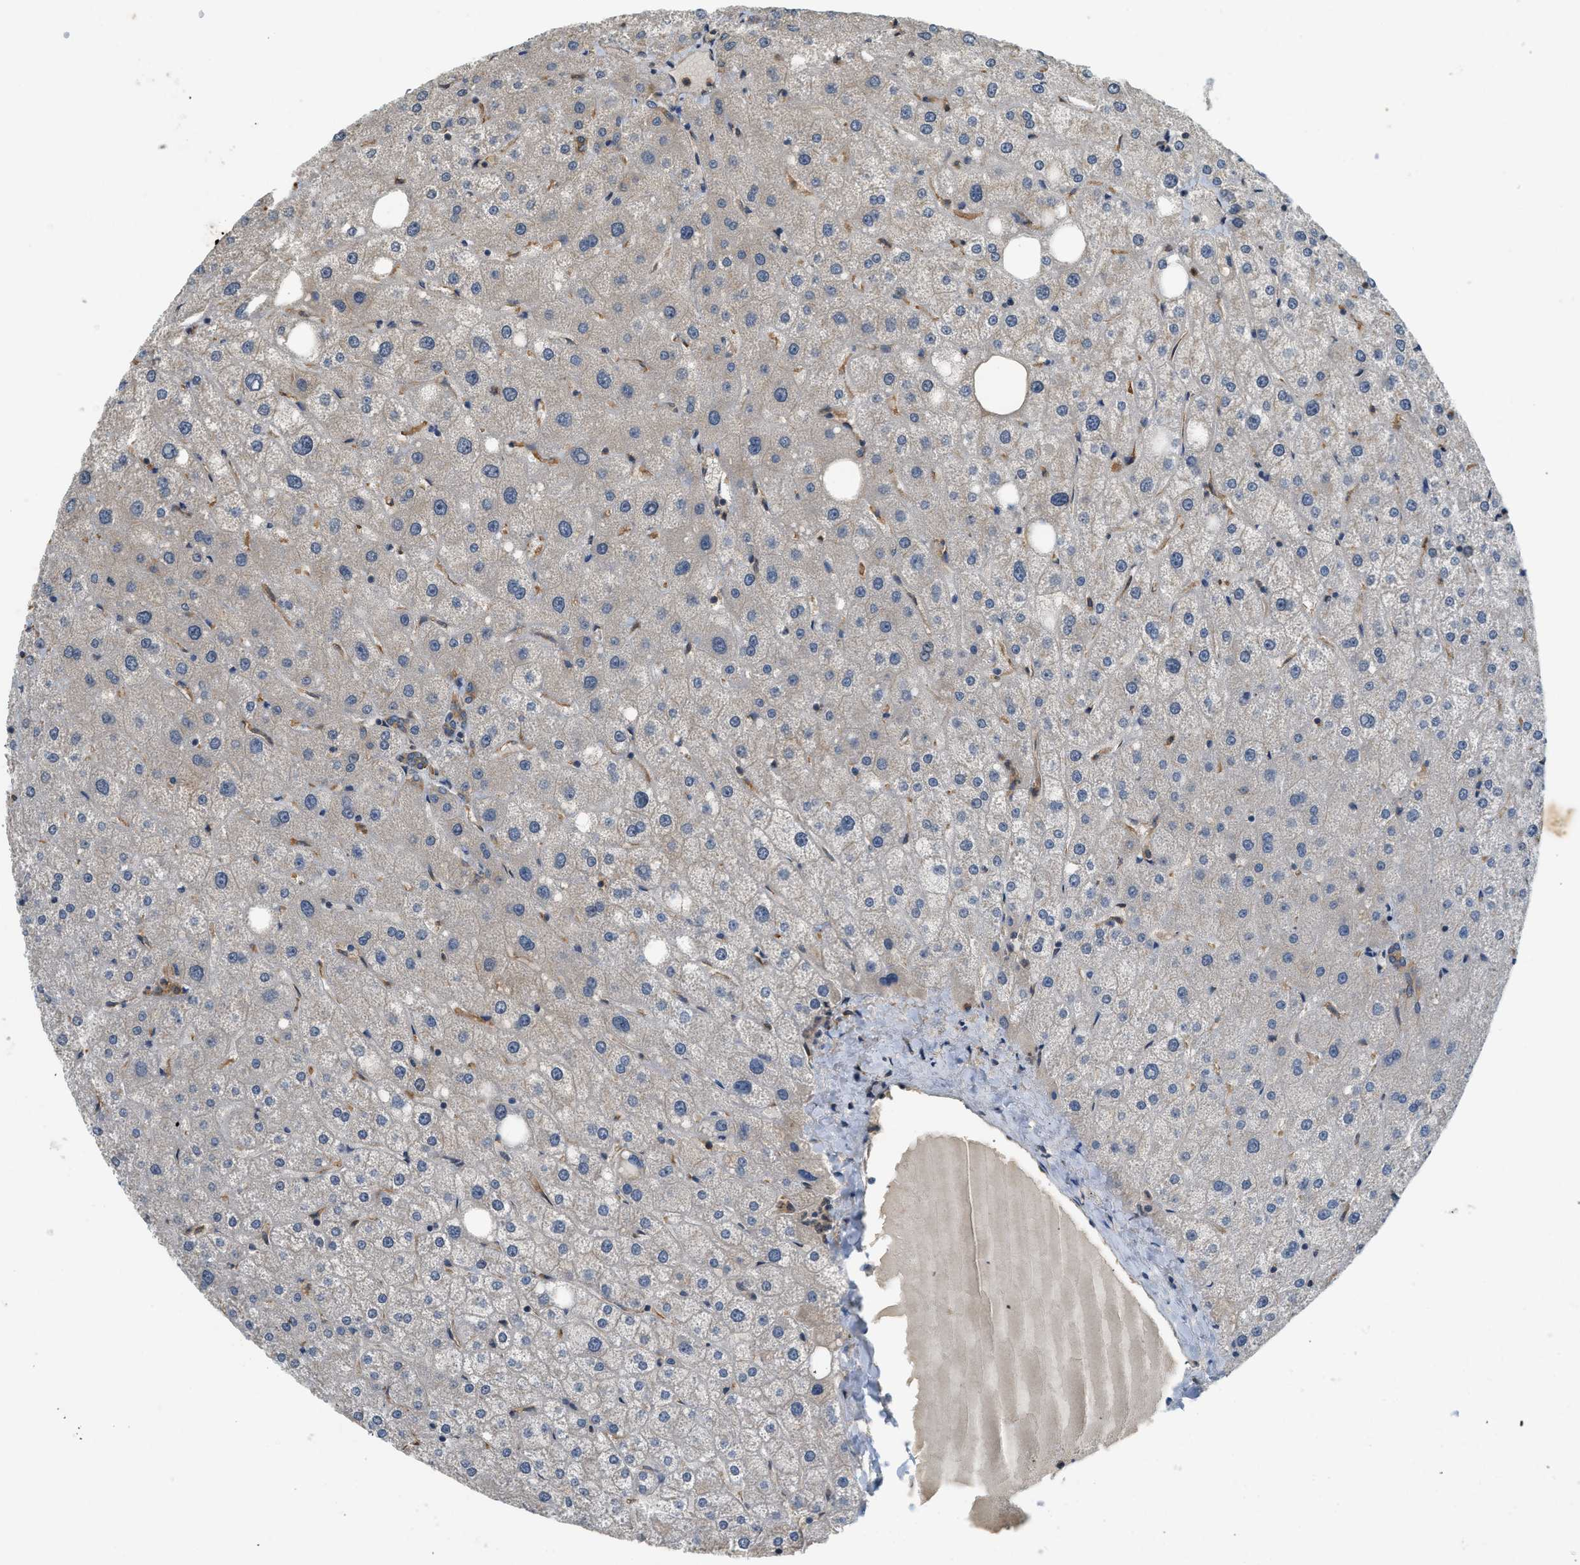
{"staining": {"intensity": "moderate", "quantity": ">75%", "location": "cytoplasmic/membranous"}, "tissue": "liver", "cell_type": "Cholangiocytes", "image_type": "normal", "snomed": [{"axis": "morphology", "description": "Normal tissue, NOS"}, {"axis": "topography", "description": "Liver"}], "caption": "Liver stained with immunohistochemistry (IHC) demonstrates moderate cytoplasmic/membranous positivity in approximately >75% of cholangiocytes. (Stains: DAB (3,3'-diaminobenzidine) in brown, nuclei in blue, Microscopy: brightfield microscopy at high magnification).", "gene": "HIP1", "patient": {"sex": "male", "age": 73}}